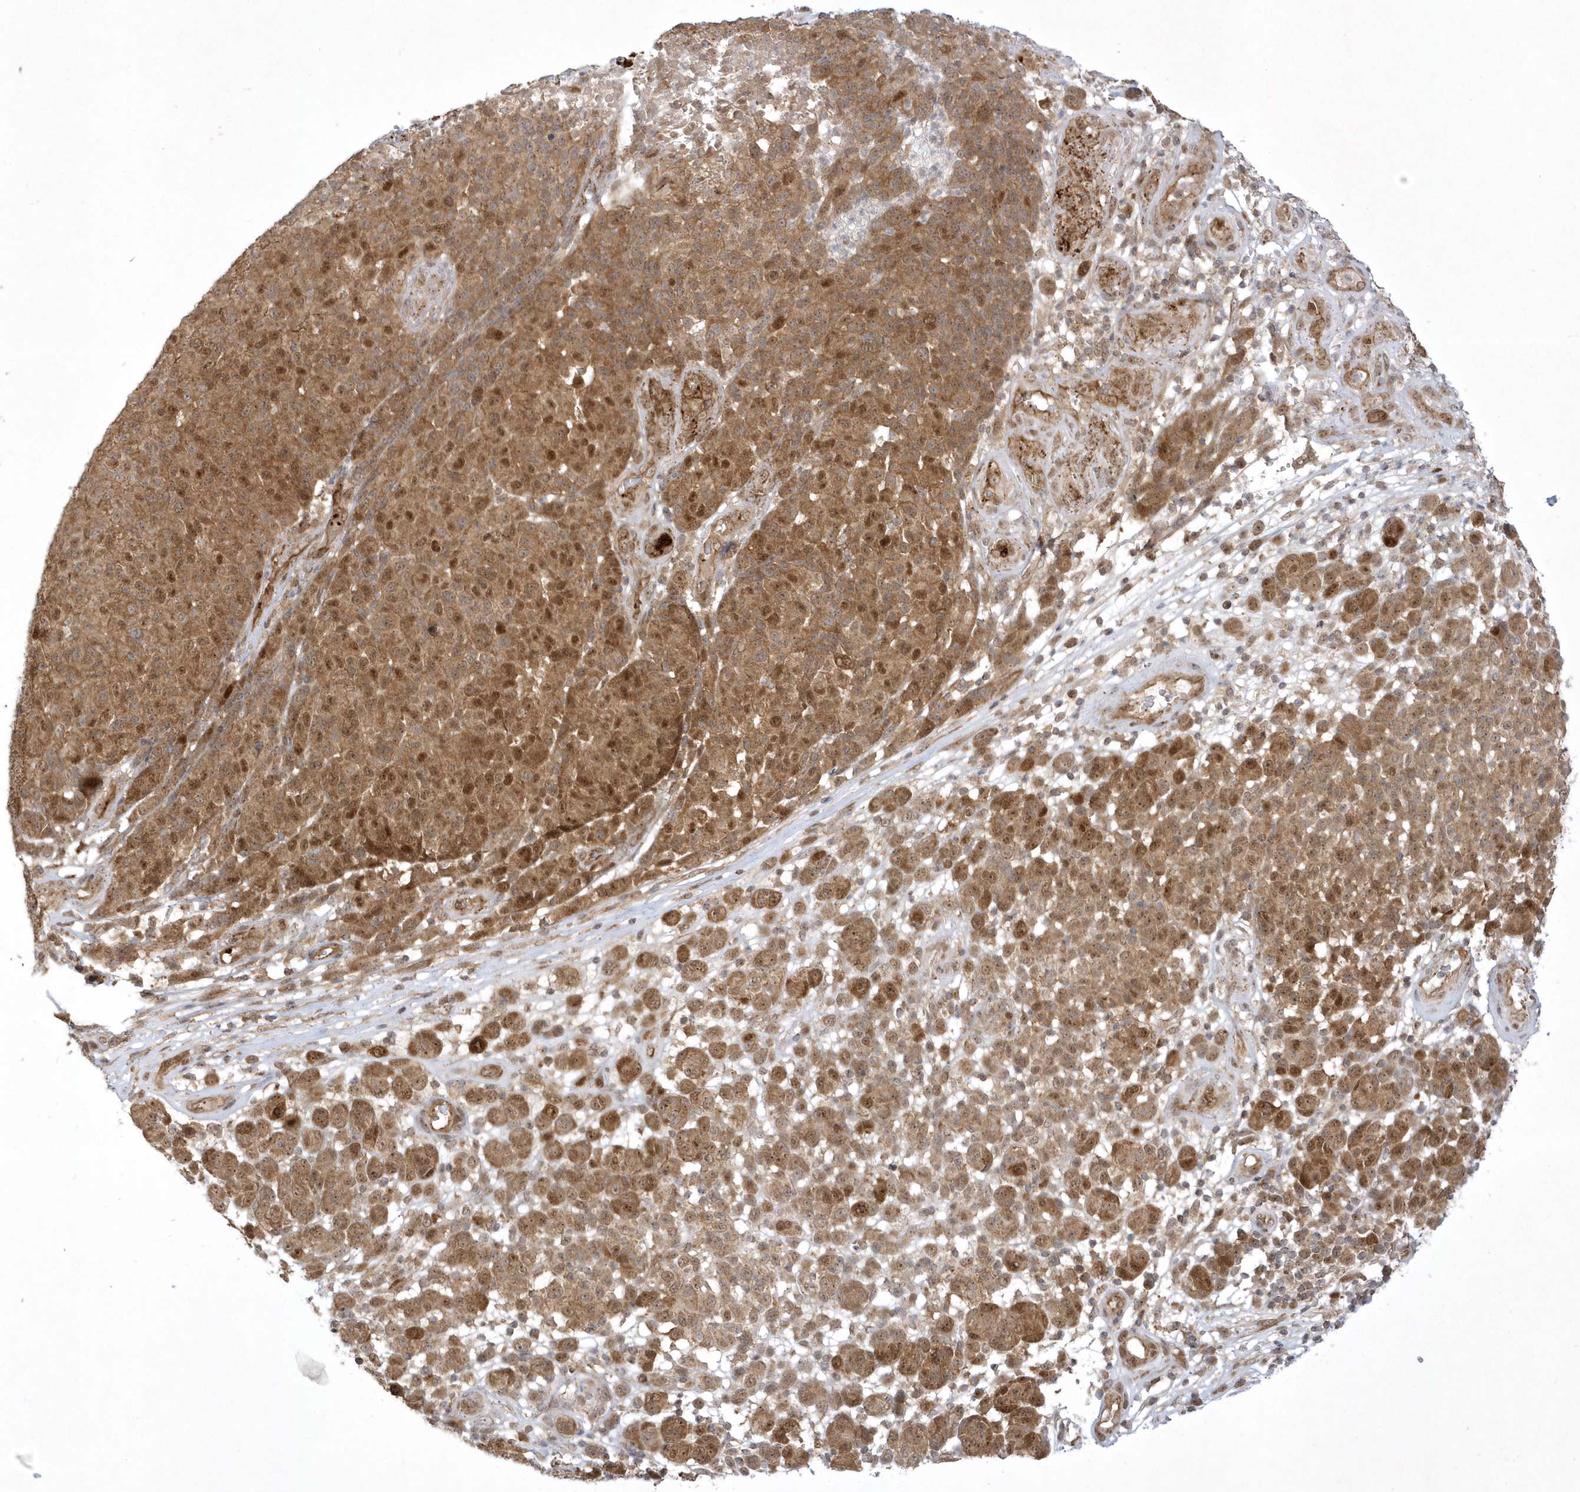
{"staining": {"intensity": "moderate", "quantity": ">75%", "location": "cytoplasmic/membranous,nuclear"}, "tissue": "melanoma", "cell_type": "Tumor cells", "image_type": "cancer", "snomed": [{"axis": "morphology", "description": "Malignant melanoma, NOS"}, {"axis": "topography", "description": "Skin"}], "caption": "Human malignant melanoma stained for a protein (brown) shows moderate cytoplasmic/membranous and nuclear positive expression in about >75% of tumor cells.", "gene": "NAF1", "patient": {"sex": "male", "age": 49}}